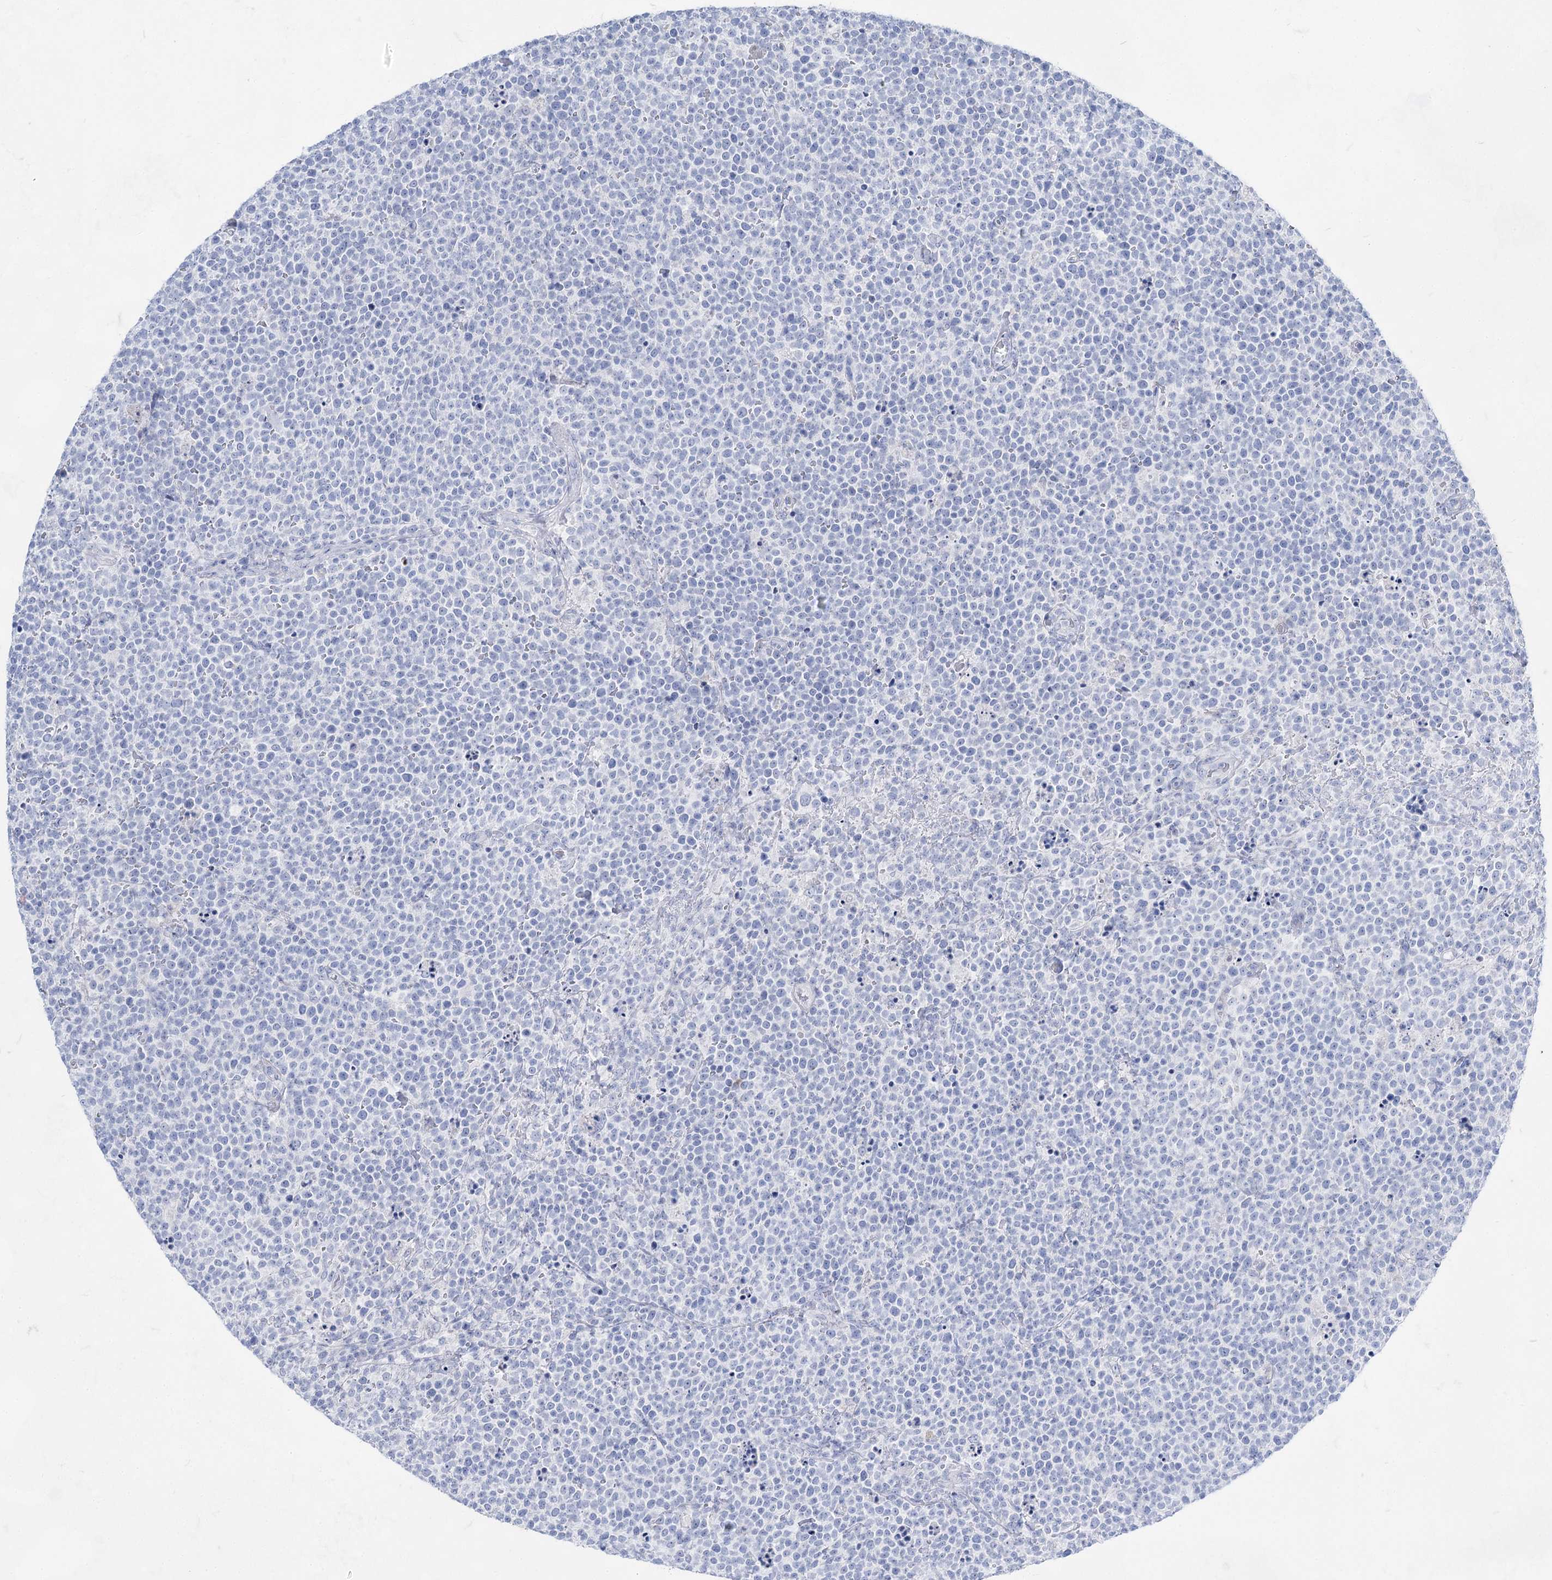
{"staining": {"intensity": "negative", "quantity": "none", "location": "none"}, "tissue": "lymphoma", "cell_type": "Tumor cells", "image_type": "cancer", "snomed": [{"axis": "morphology", "description": "Malignant lymphoma, non-Hodgkin's type, High grade"}, {"axis": "topography", "description": "Lymph node"}], "caption": "A high-resolution histopathology image shows immunohistochemistry (IHC) staining of malignant lymphoma, non-Hodgkin's type (high-grade), which demonstrates no significant staining in tumor cells.", "gene": "ACRV1", "patient": {"sex": "male", "age": 61}}